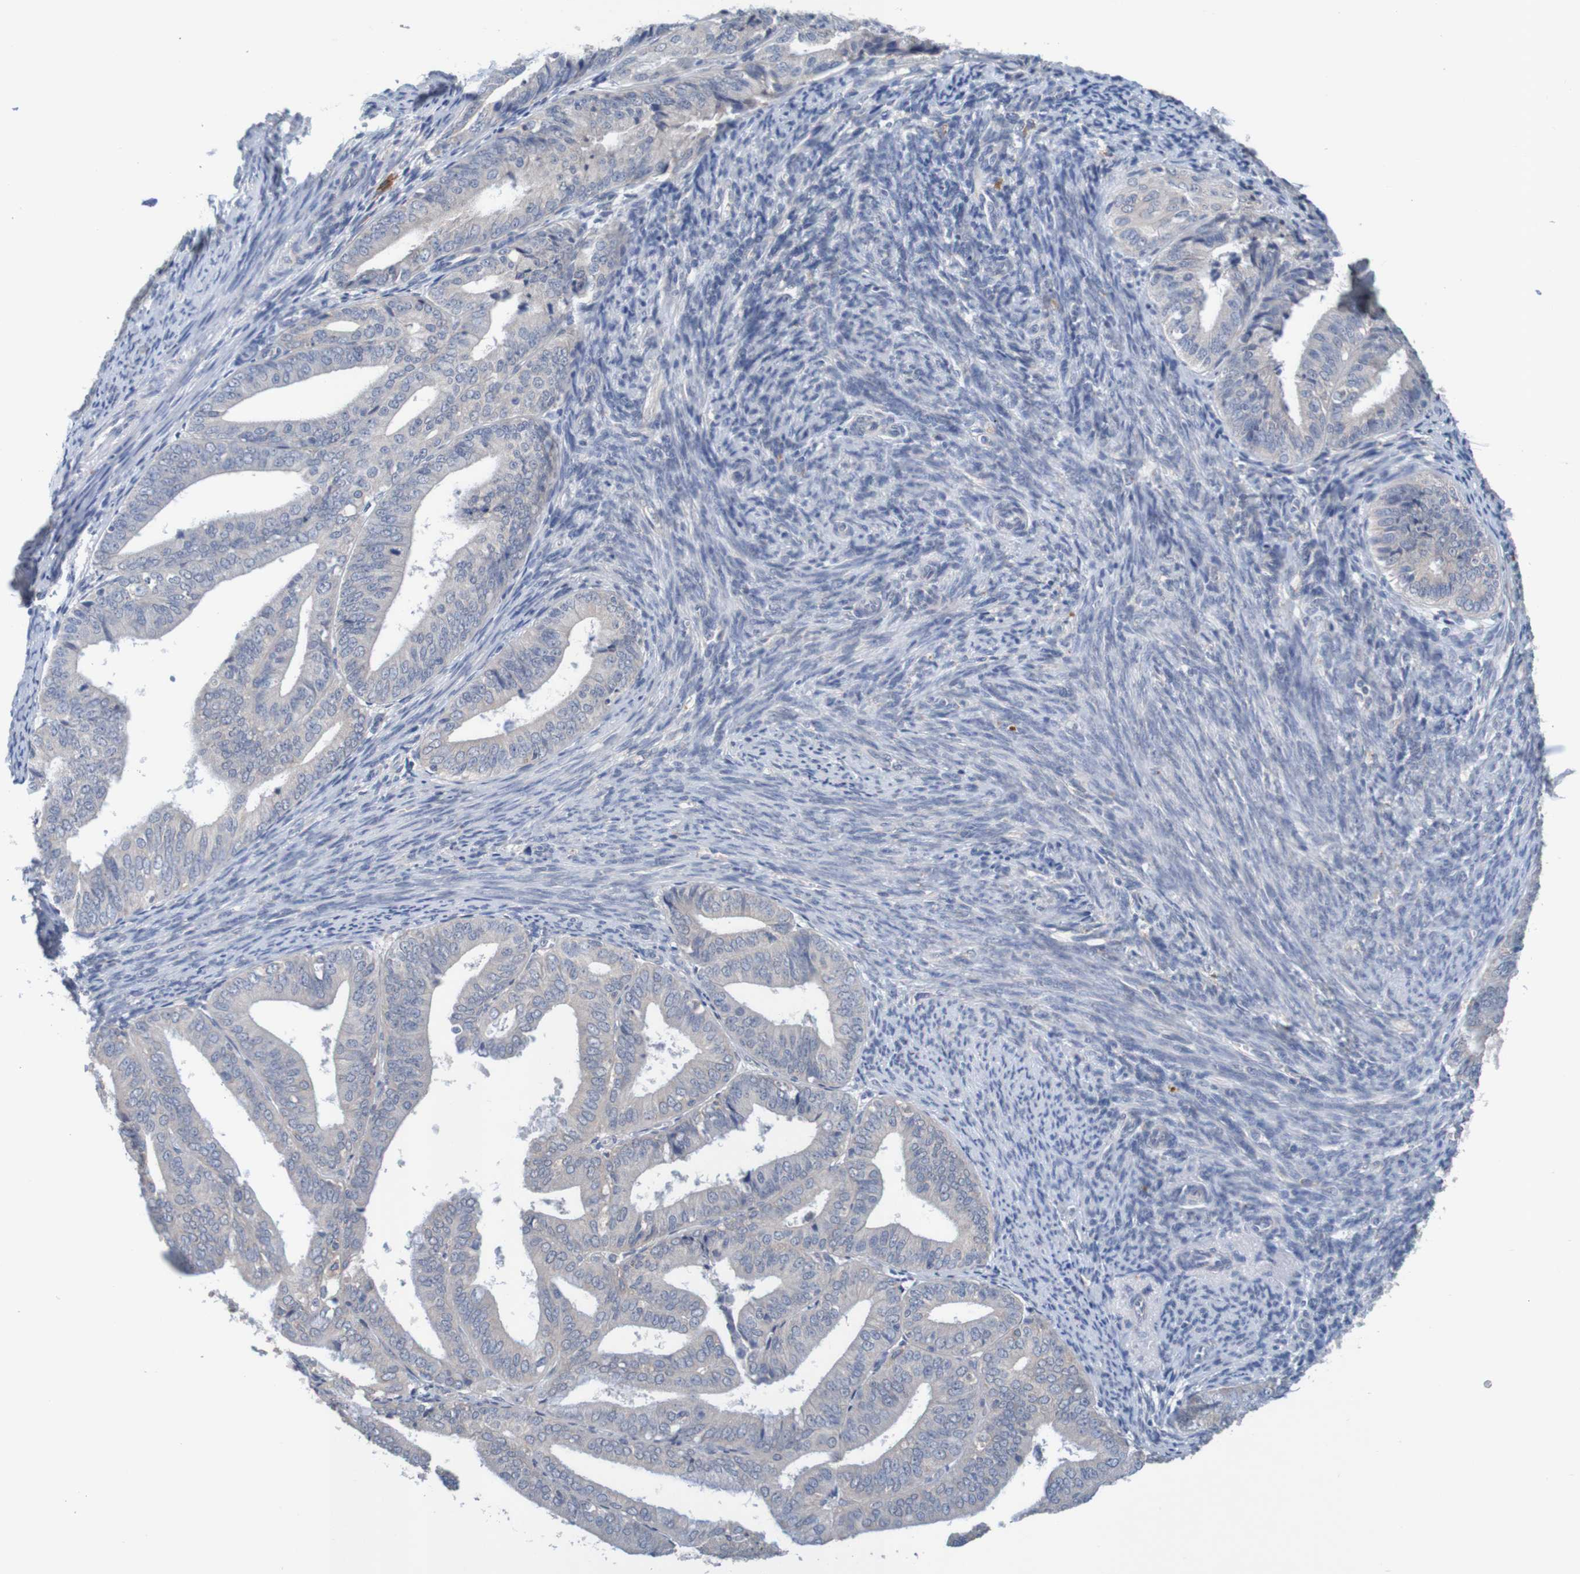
{"staining": {"intensity": "weak", "quantity": "<25%", "location": "cytoplasmic/membranous"}, "tissue": "endometrial cancer", "cell_type": "Tumor cells", "image_type": "cancer", "snomed": [{"axis": "morphology", "description": "Adenocarcinoma, NOS"}, {"axis": "topography", "description": "Endometrium"}], "caption": "Immunohistochemical staining of endometrial adenocarcinoma shows no significant expression in tumor cells.", "gene": "LTA", "patient": {"sex": "female", "age": 63}}